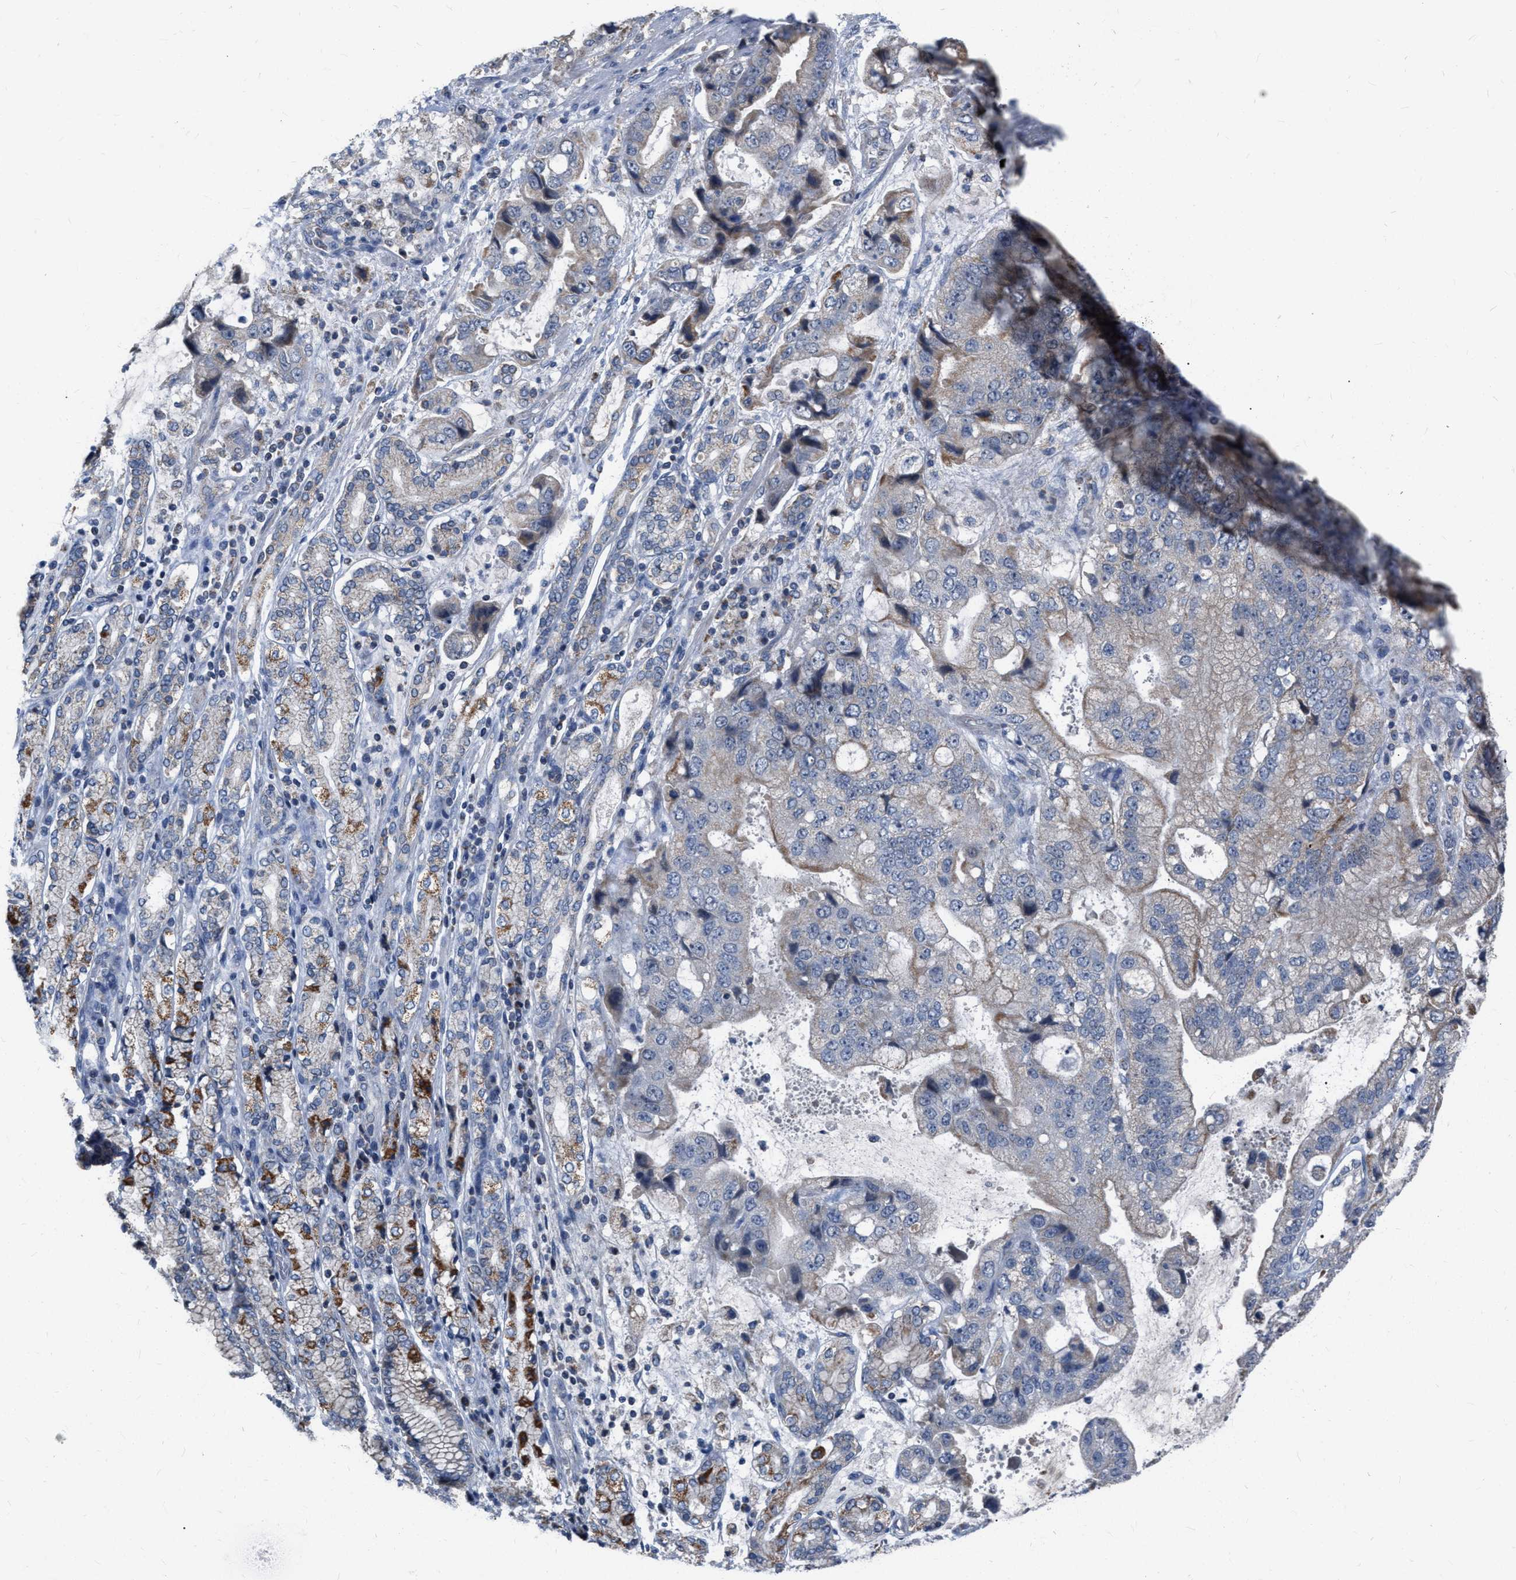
{"staining": {"intensity": "weak", "quantity": "25%-75%", "location": "cytoplasmic/membranous"}, "tissue": "stomach cancer", "cell_type": "Tumor cells", "image_type": "cancer", "snomed": [{"axis": "morphology", "description": "Normal tissue, NOS"}, {"axis": "morphology", "description": "Adenocarcinoma, NOS"}, {"axis": "topography", "description": "Stomach"}], "caption": "Stomach cancer (adenocarcinoma) tissue exhibits weak cytoplasmic/membranous expression in approximately 25%-75% of tumor cells, visualized by immunohistochemistry.", "gene": "DDX56", "patient": {"sex": "male", "age": 62}}